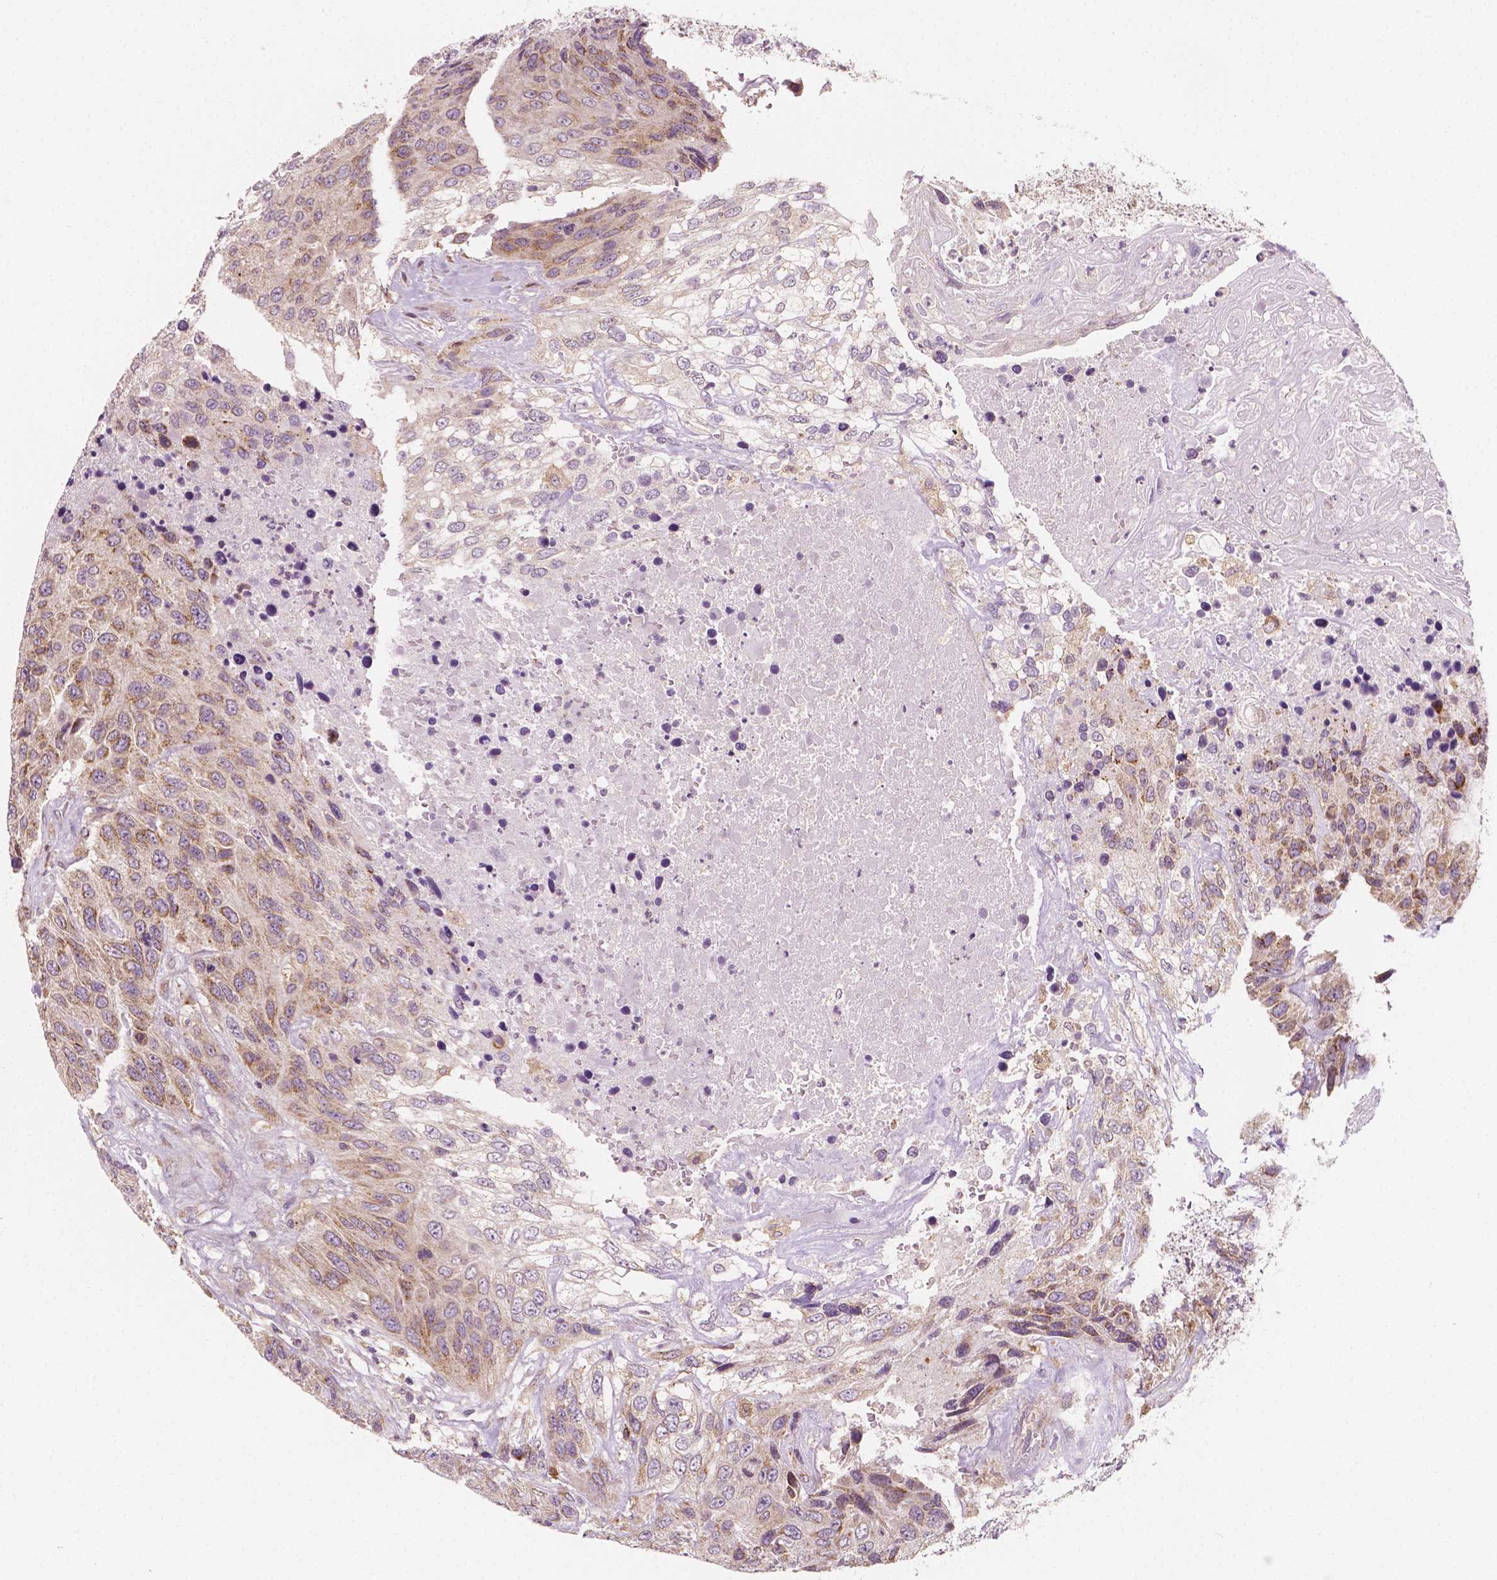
{"staining": {"intensity": "moderate", "quantity": "25%-75%", "location": "cytoplasmic/membranous"}, "tissue": "urothelial cancer", "cell_type": "Tumor cells", "image_type": "cancer", "snomed": [{"axis": "morphology", "description": "Urothelial carcinoma, High grade"}, {"axis": "topography", "description": "Urinary bladder"}], "caption": "Immunohistochemical staining of urothelial cancer reveals medium levels of moderate cytoplasmic/membranous protein expression in approximately 25%-75% of tumor cells. Nuclei are stained in blue.", "gene": "EBAG9", "patient": {"sex": "female", "age": 70}}